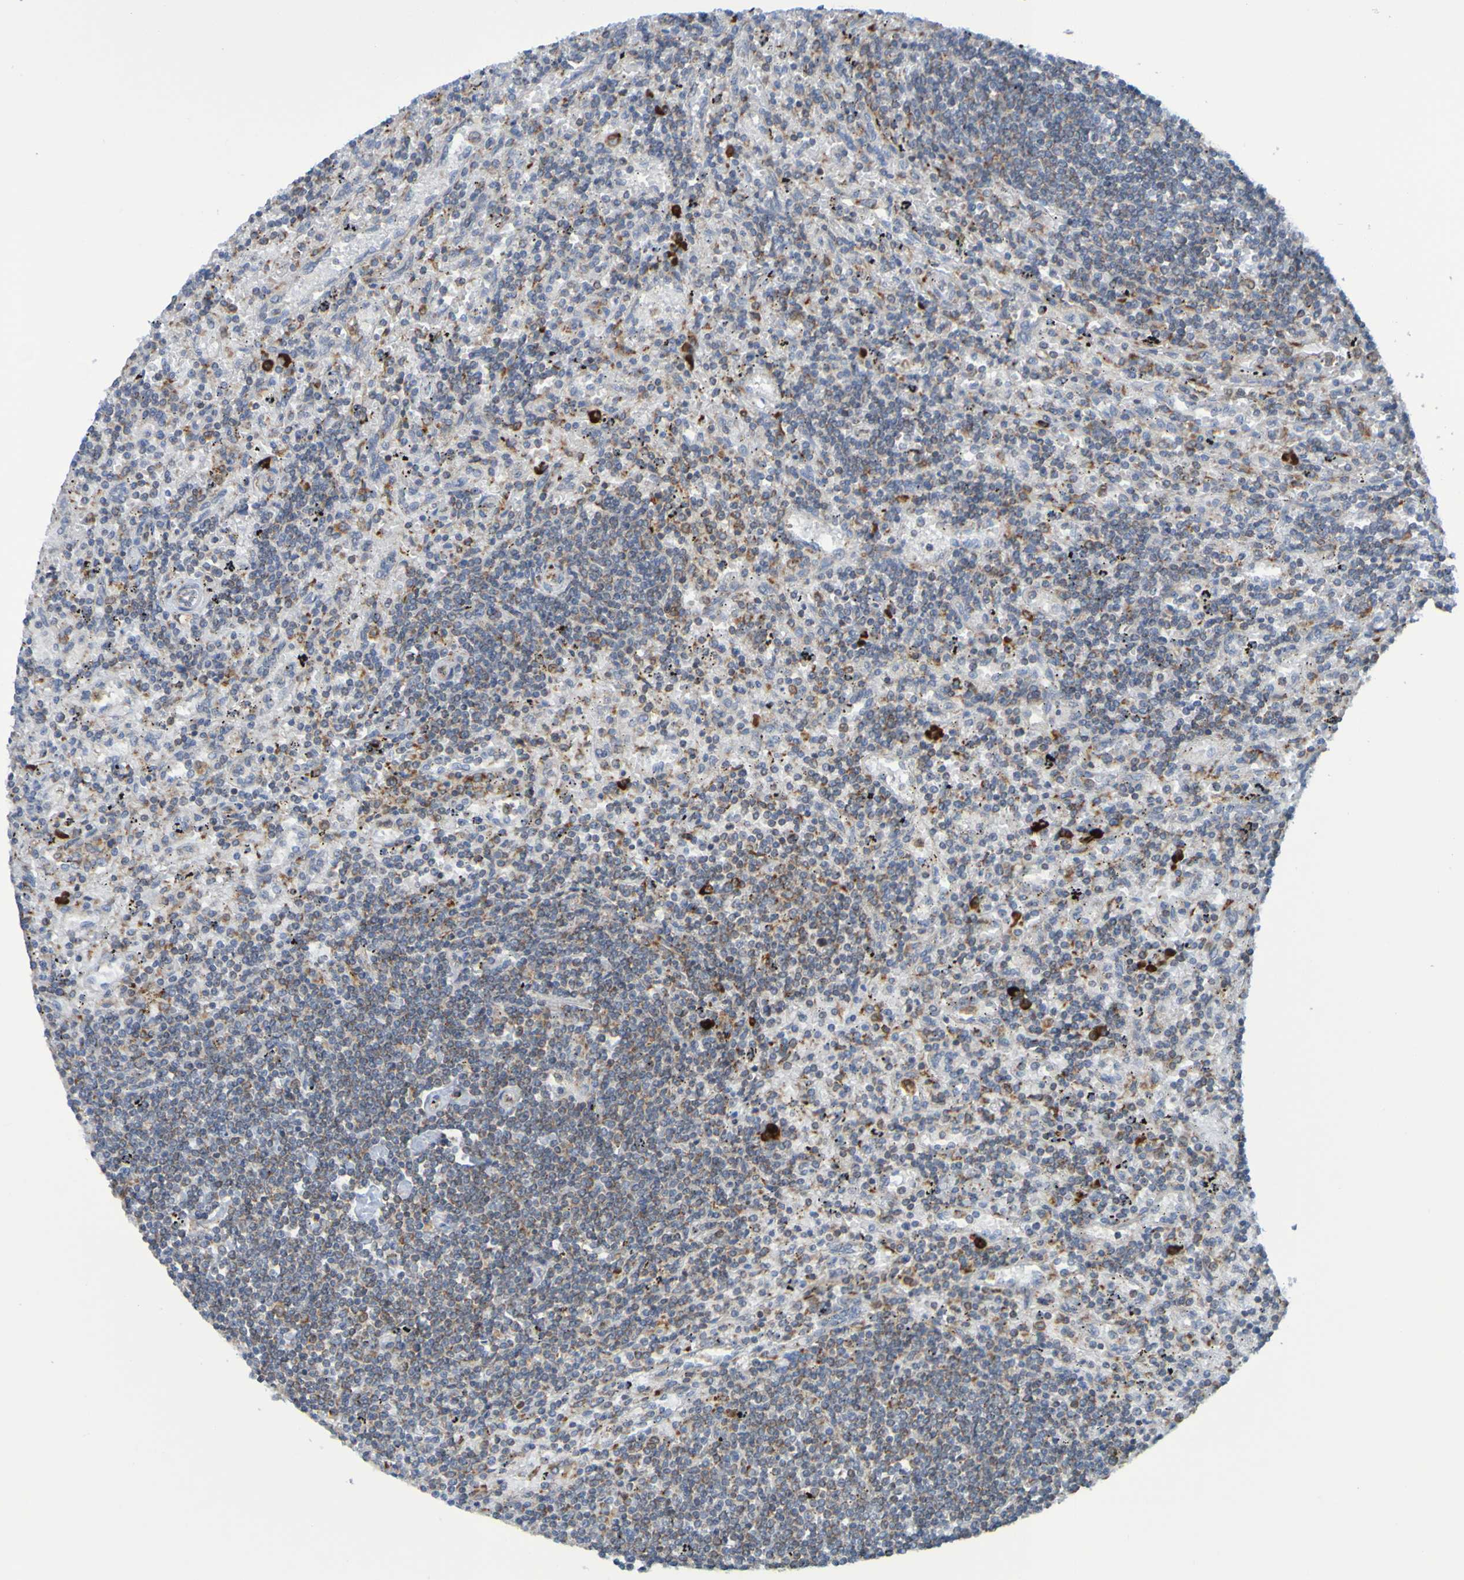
{"staining": {"intensity": "negative", "quantity": "none", "location": "none"}, "tissue": "lymphoma", "cell_type": "Tumor cells", "image_type": "cancer", "snomed": [{"axis": "morphology", "description": "Malignant lymphoma, non-Hodgkin's type, Low grade"}, {"axis": "topography", "description": "Spleen"}], "caption": "There is no significant positivity in tumor cells of lymphoma.", "gene": "SSR1", "patient": {"sex": "male", "age": 76}}